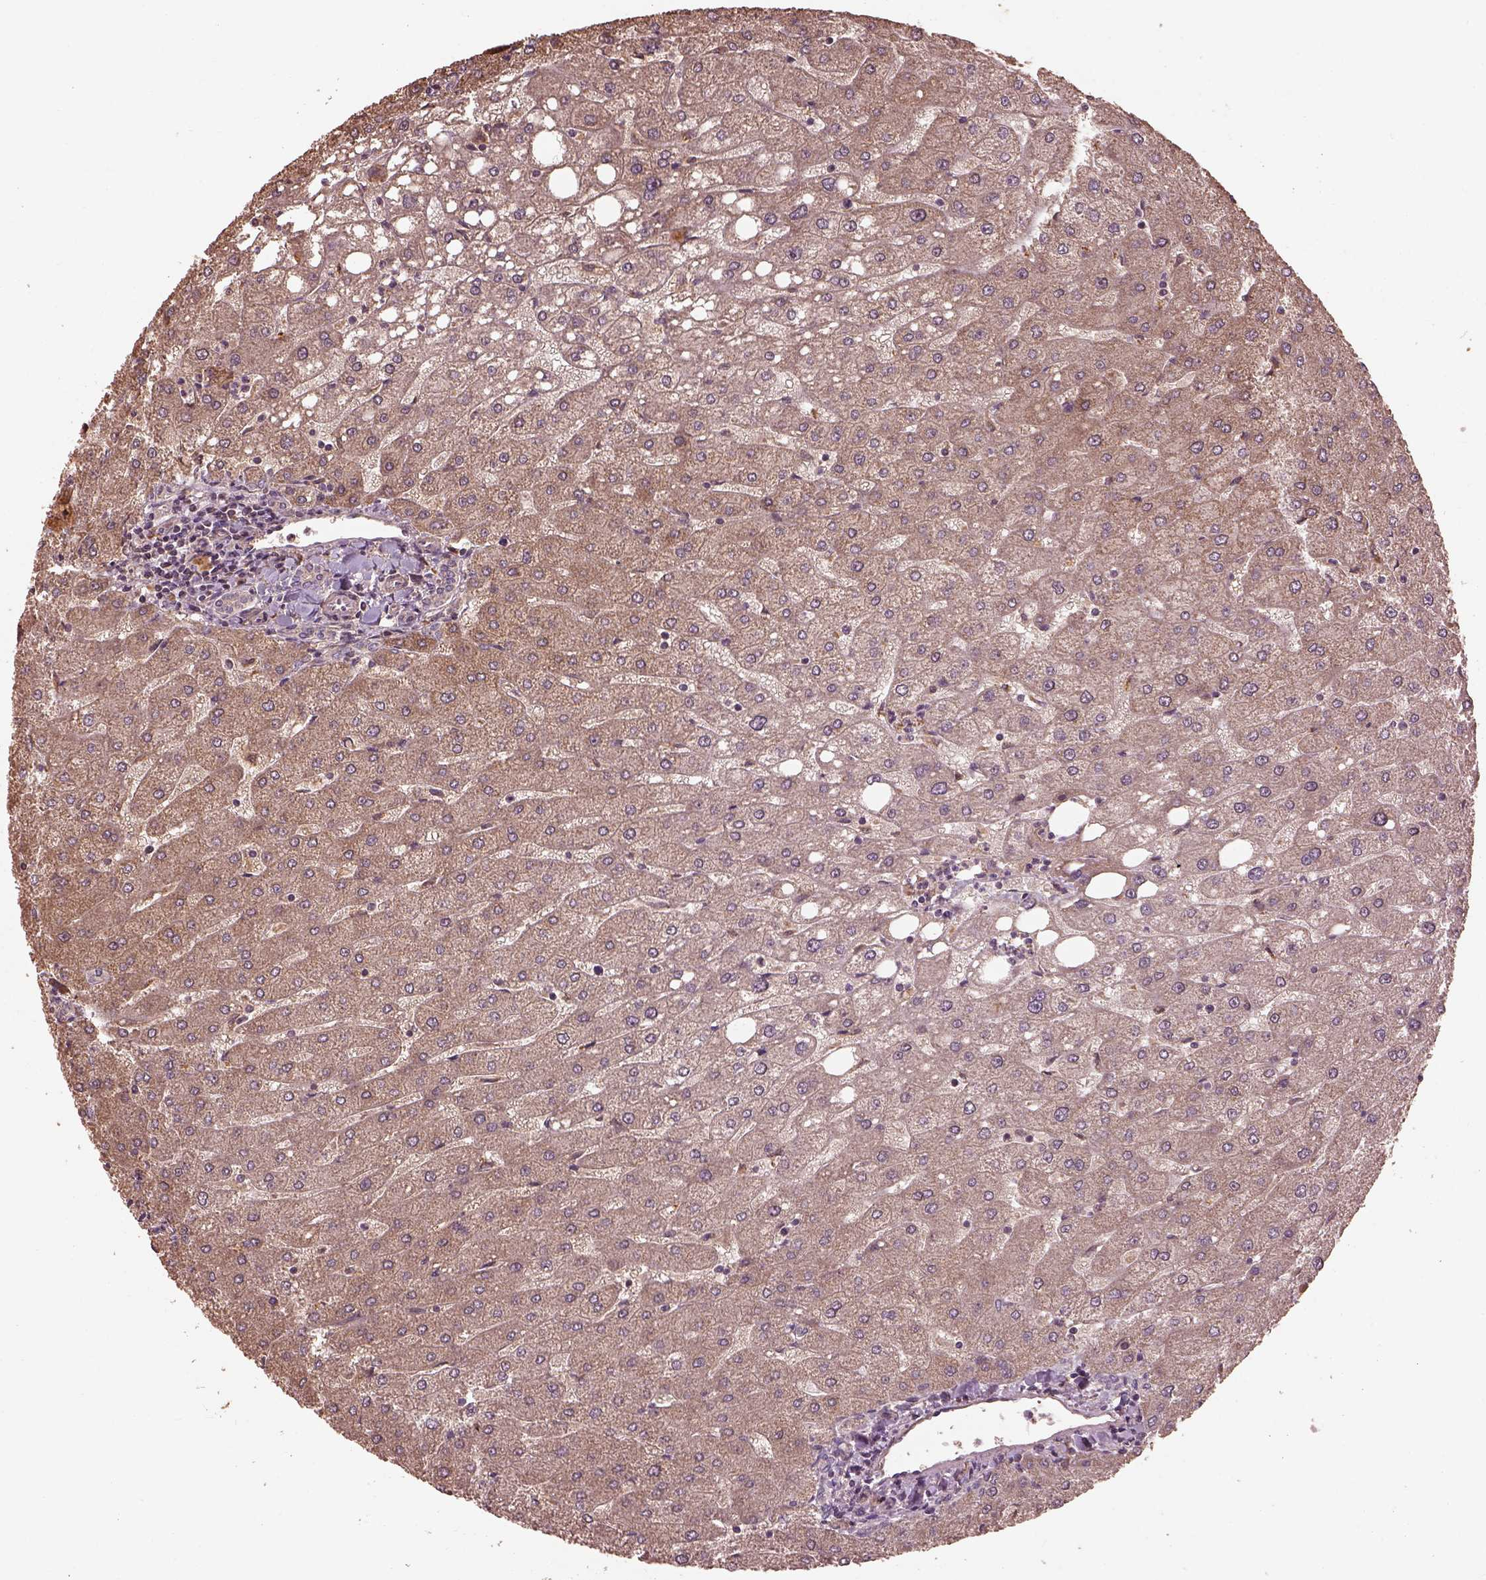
{"staining": {"intensity": "moderate", "quantity": "25%-75%", "location": "cytoplasmic/membranous"}, "tissue": "liver", "cell_type": "Cholangiocytes", "image_type": "normal", "snomed": [{"axis": "morphology", "description": "Normal tissue, NOS"}, {"axis": "topography", "description": "Liver"}], "caption": "A brown stain labels moderate cytoplasmic/membranous positivity of a protein in cholangiocytes of benign human liver. (DAB (3,3'-diaminobenzidine) IHC, brown staining for protein, blue staining for nuclei).", "gene": "METTL4", "patient": {"sex": "male", "age": 67}}